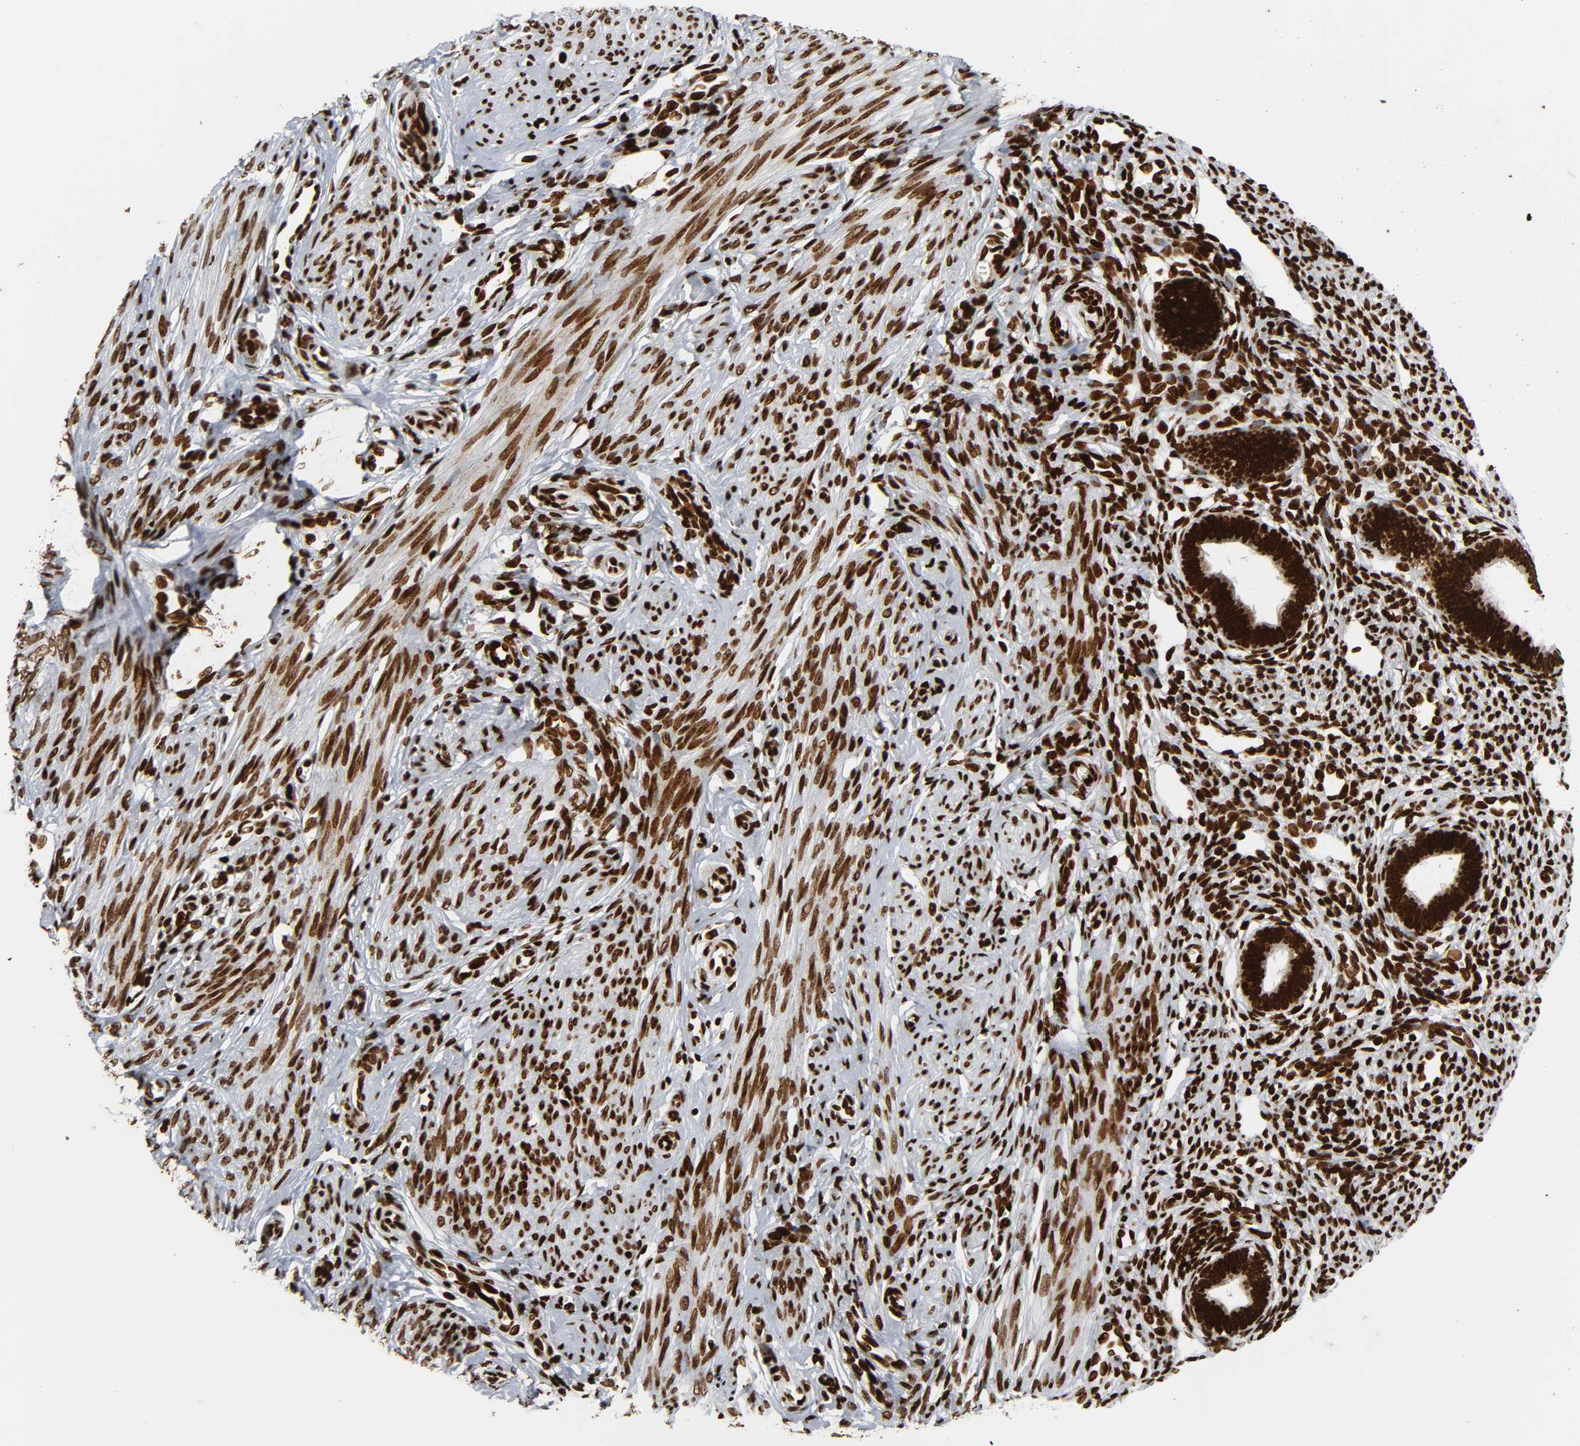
{"staining": {"intensity": "strong", "quantity": ">75%", "location": "nuclear"}, "tissue": "endometrium", "cell_type": "Cells in endometrial stroma", "image_type": "normal", "snomed": [{"axis": "morphology", "description": "Normal tissue, NOS"}, {"axis": "topography", "description": "Endometrium"}], "caption": "Immunohistochemistry histopathology image of normal human endometrium stained for a protein (brown), which reveals high levels of strong nuclear expression in approximately >75% of cells in endometrial stroma.", "gene": "RXRA", "patient": {"sex": "female", "age": 27}}